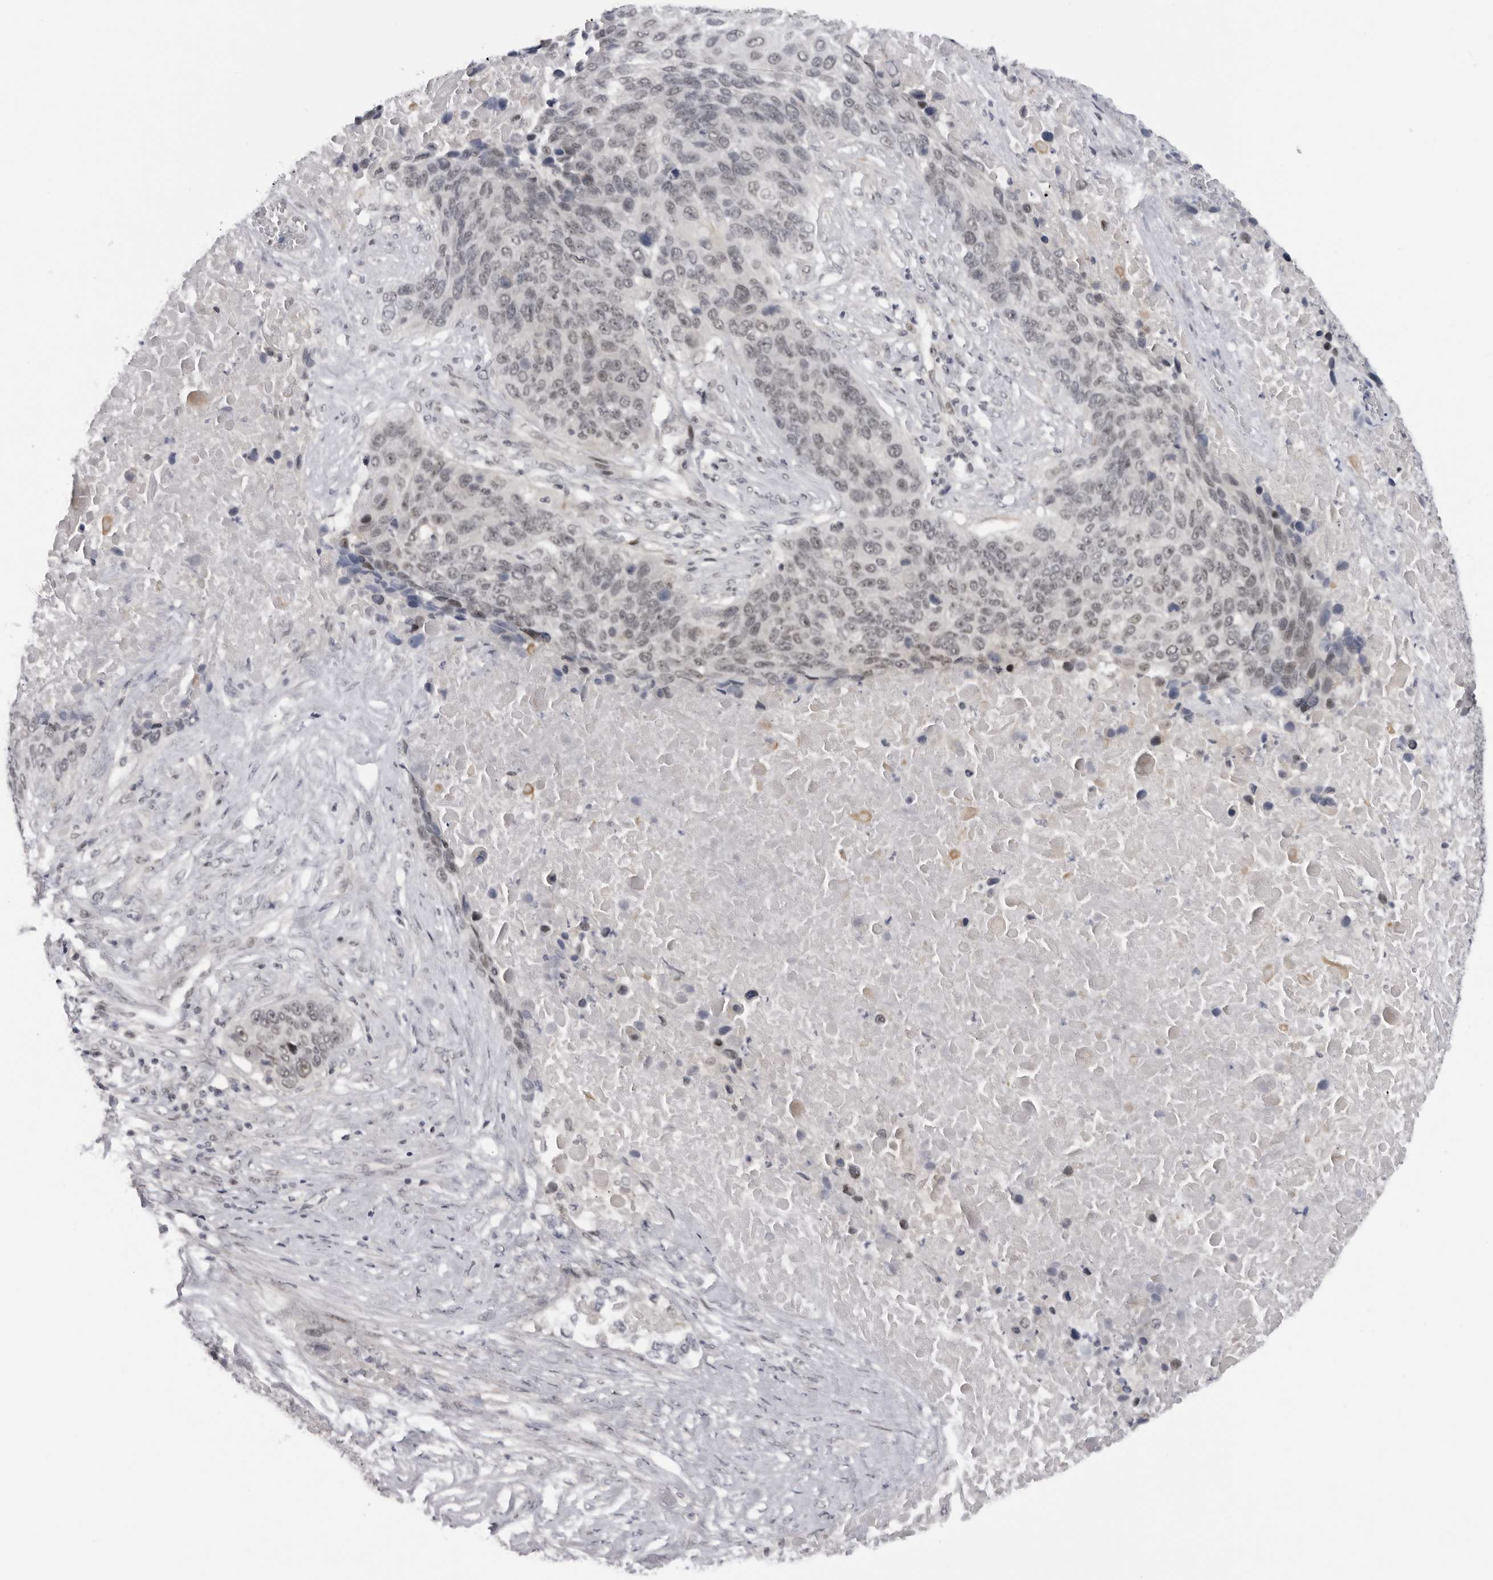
{"staining": {"intensity": "weak", "quantity": "25%-75%", "location": "nuclear"}, "tissue": "lung cancer", "cell_type": "Tumor cells", "image_type": "cancer", "snomed": [{"axis": "morphology", "description": "Squamous cell carcinoma, NOS"}, {"axis": "topography", "description": "Lung"}], "caption": "A photomicrograph of lung cancer stained for a protein shows weak nuclear brown staining in tumor cells.", "gene": "ALPK2", "patient": {"sex": "male", "age": 66}}